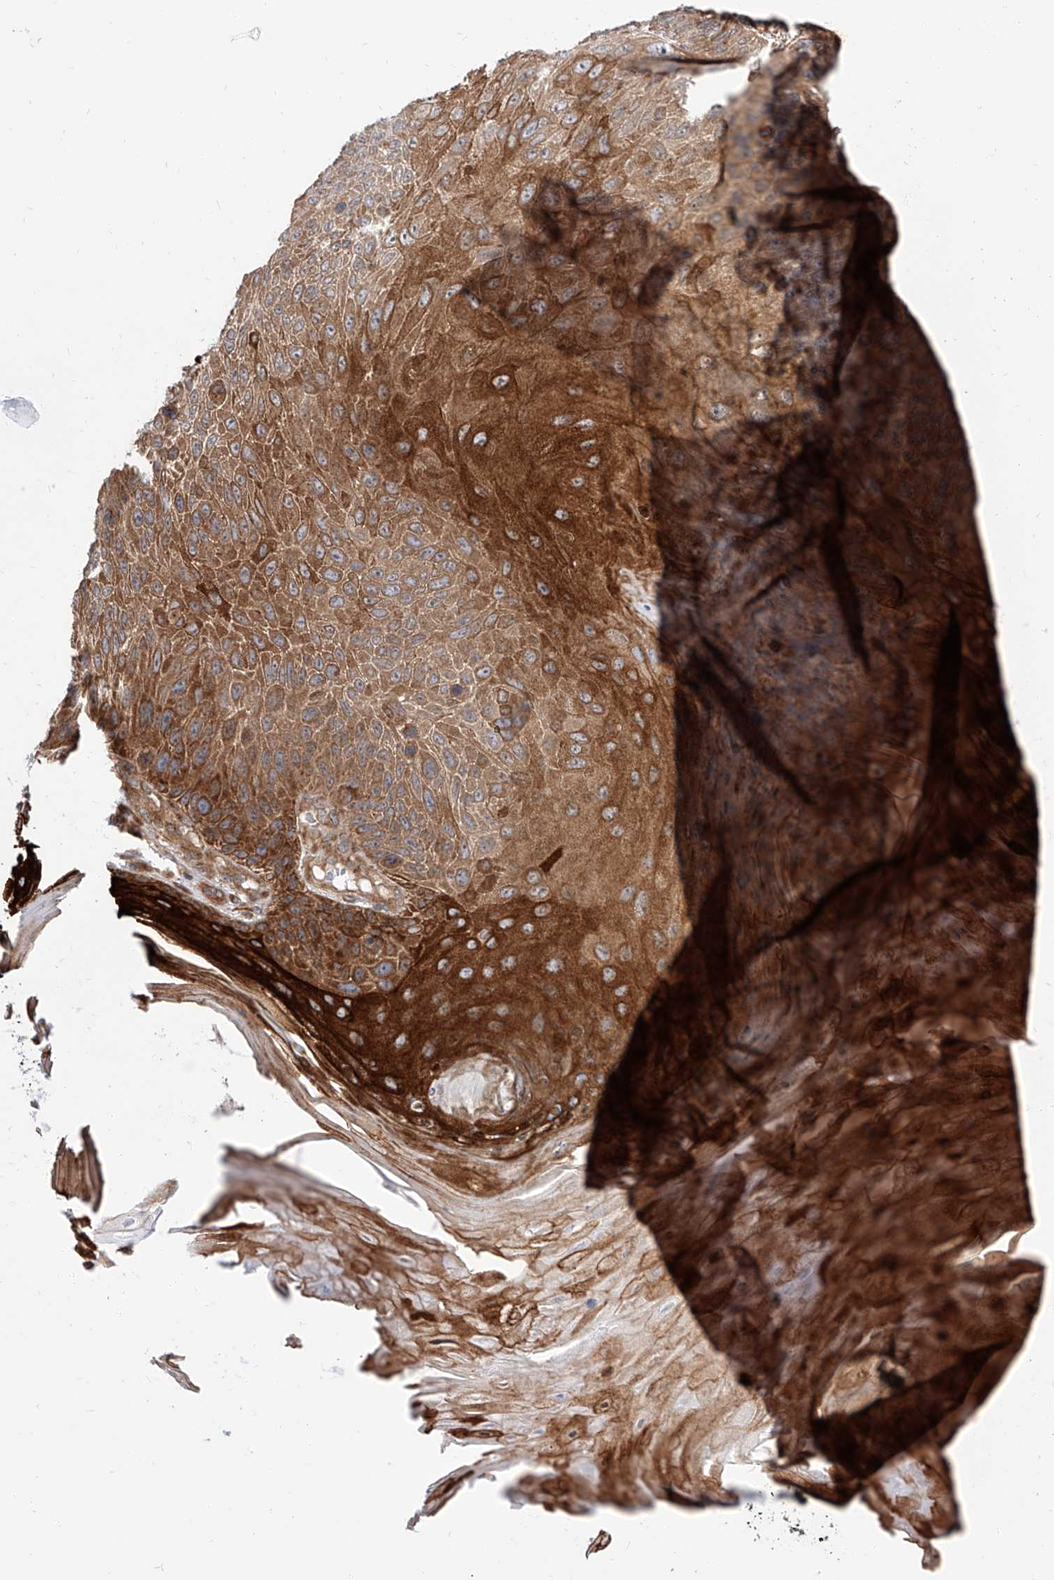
{"staining": {"intensity": "strong", "quantity": ">75%", "location": "cytoplasmic/membranous"}, "tissue": "skin cancer", "cell_type": "Tumor cells", "image_type": "cancer", "snomed": [{"axis": "morphology", "description": "Squamous cell carcinoma, NOS"}, {"axis": "topography", "description": "Skin"}], "caption": "DAB immunohistochemical staining of skin cancer (squamous cell carcinoma) demonstrates strong cytoplasmic/membranous protein positivity in approximately >75% of tumor cells.", "gene": "ISCA2", "patient": {"sex": "female", "age": 88}}